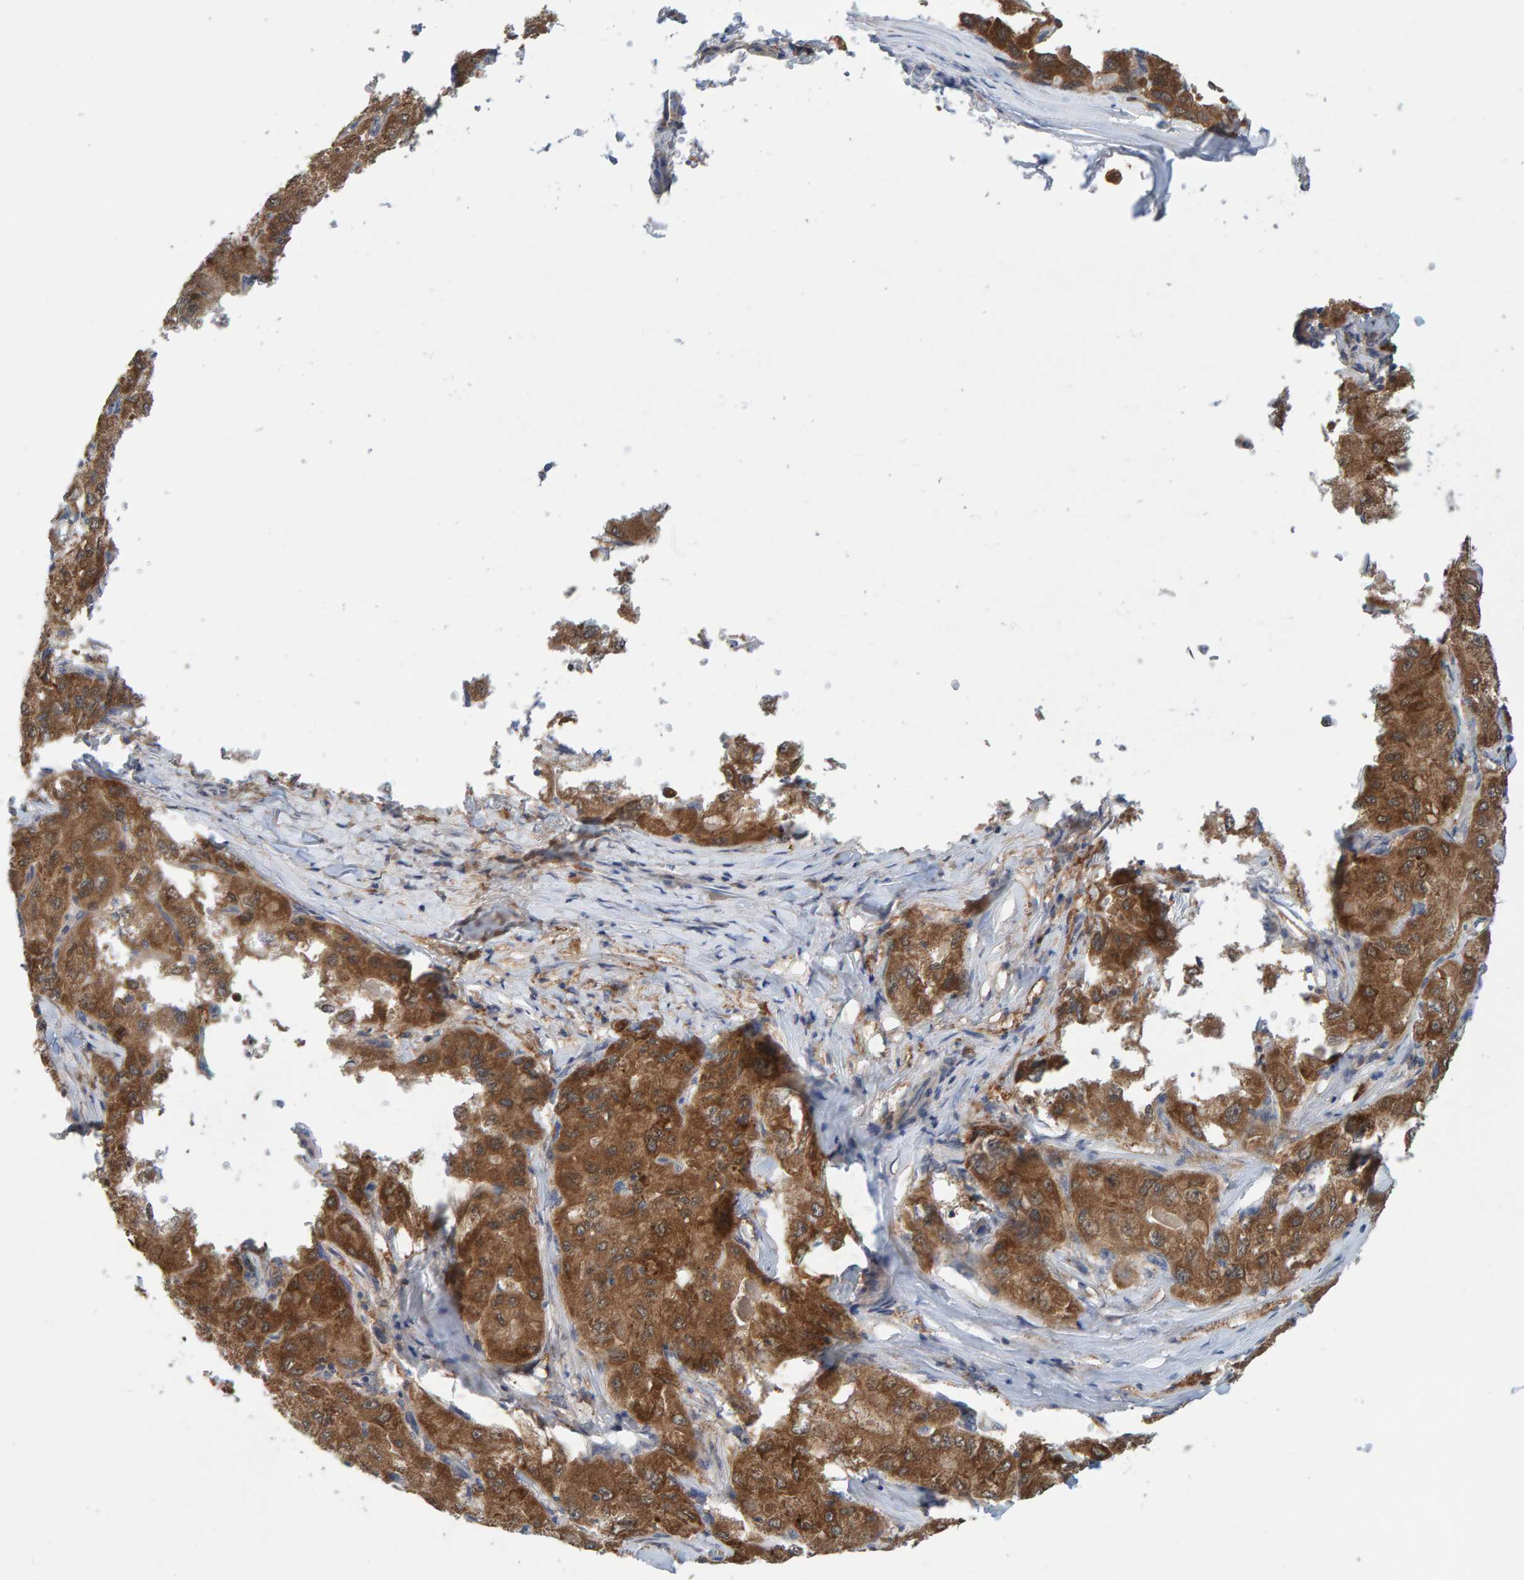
{"staining": {"intensity": "moderate", "quantity": ">75%", "location": "cytoplasmic/membranous"}, "tissue": "liver cancer", "cell_type": "Tumor cells", "image_type": "cancer", "snomed": [{"axis": "morphology", "description": "Carcinoma, Hepatocellular, NOS"}, {"axis": "topography", "description": "Liver"}], "caption": "Protein staining demonstrates moderate cytoplasmic/membranous expression in about >75% of tumor cells in liver cancer (hepatocellular carcinoma).", "gene": "TATDN1", "patient": {"sex": "male", "age": 80}}